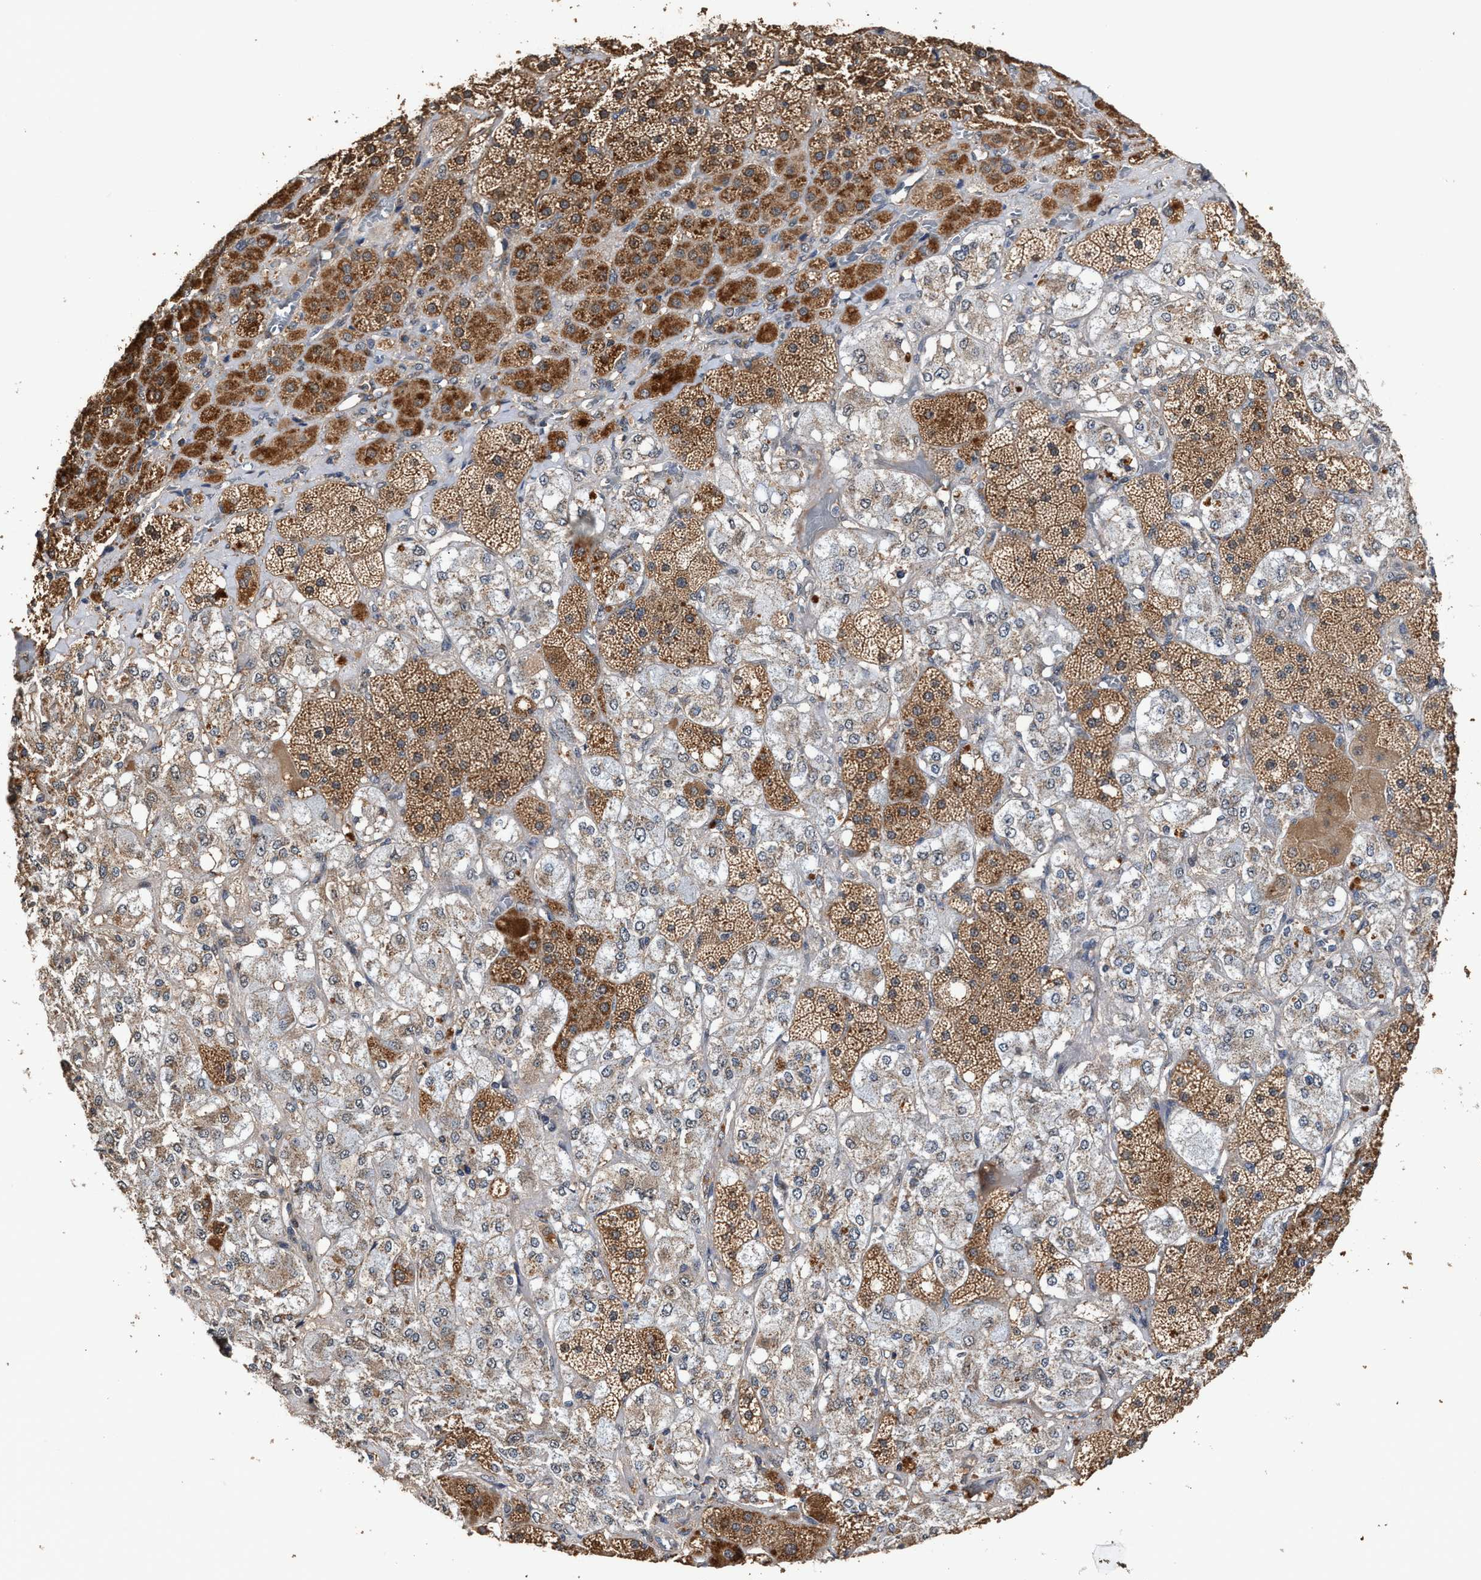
{"staining": {"intensity": "moderate", "quantity": ">75%", "location": "cytoplasmic/membranous"}, "tissue": "adrenal gland", "cell_type": "Glandular cells", "image_type": "normal", "snomed": [{"axis": "morphology", "description": "Normal tissue, NOS"}, {"axis": "topography", "description": "Adrenal gland"}], "caption": "DAB (3,3'-diaminobenzidine) immunohistochemical staining of unremarkable adrenal gland displays moderate cytoplasmic/membranous protein expression in approximately >75% of glandular cells.", "gene": "ZNHIT6", "patient": {"sex": "male", "age": 57}}